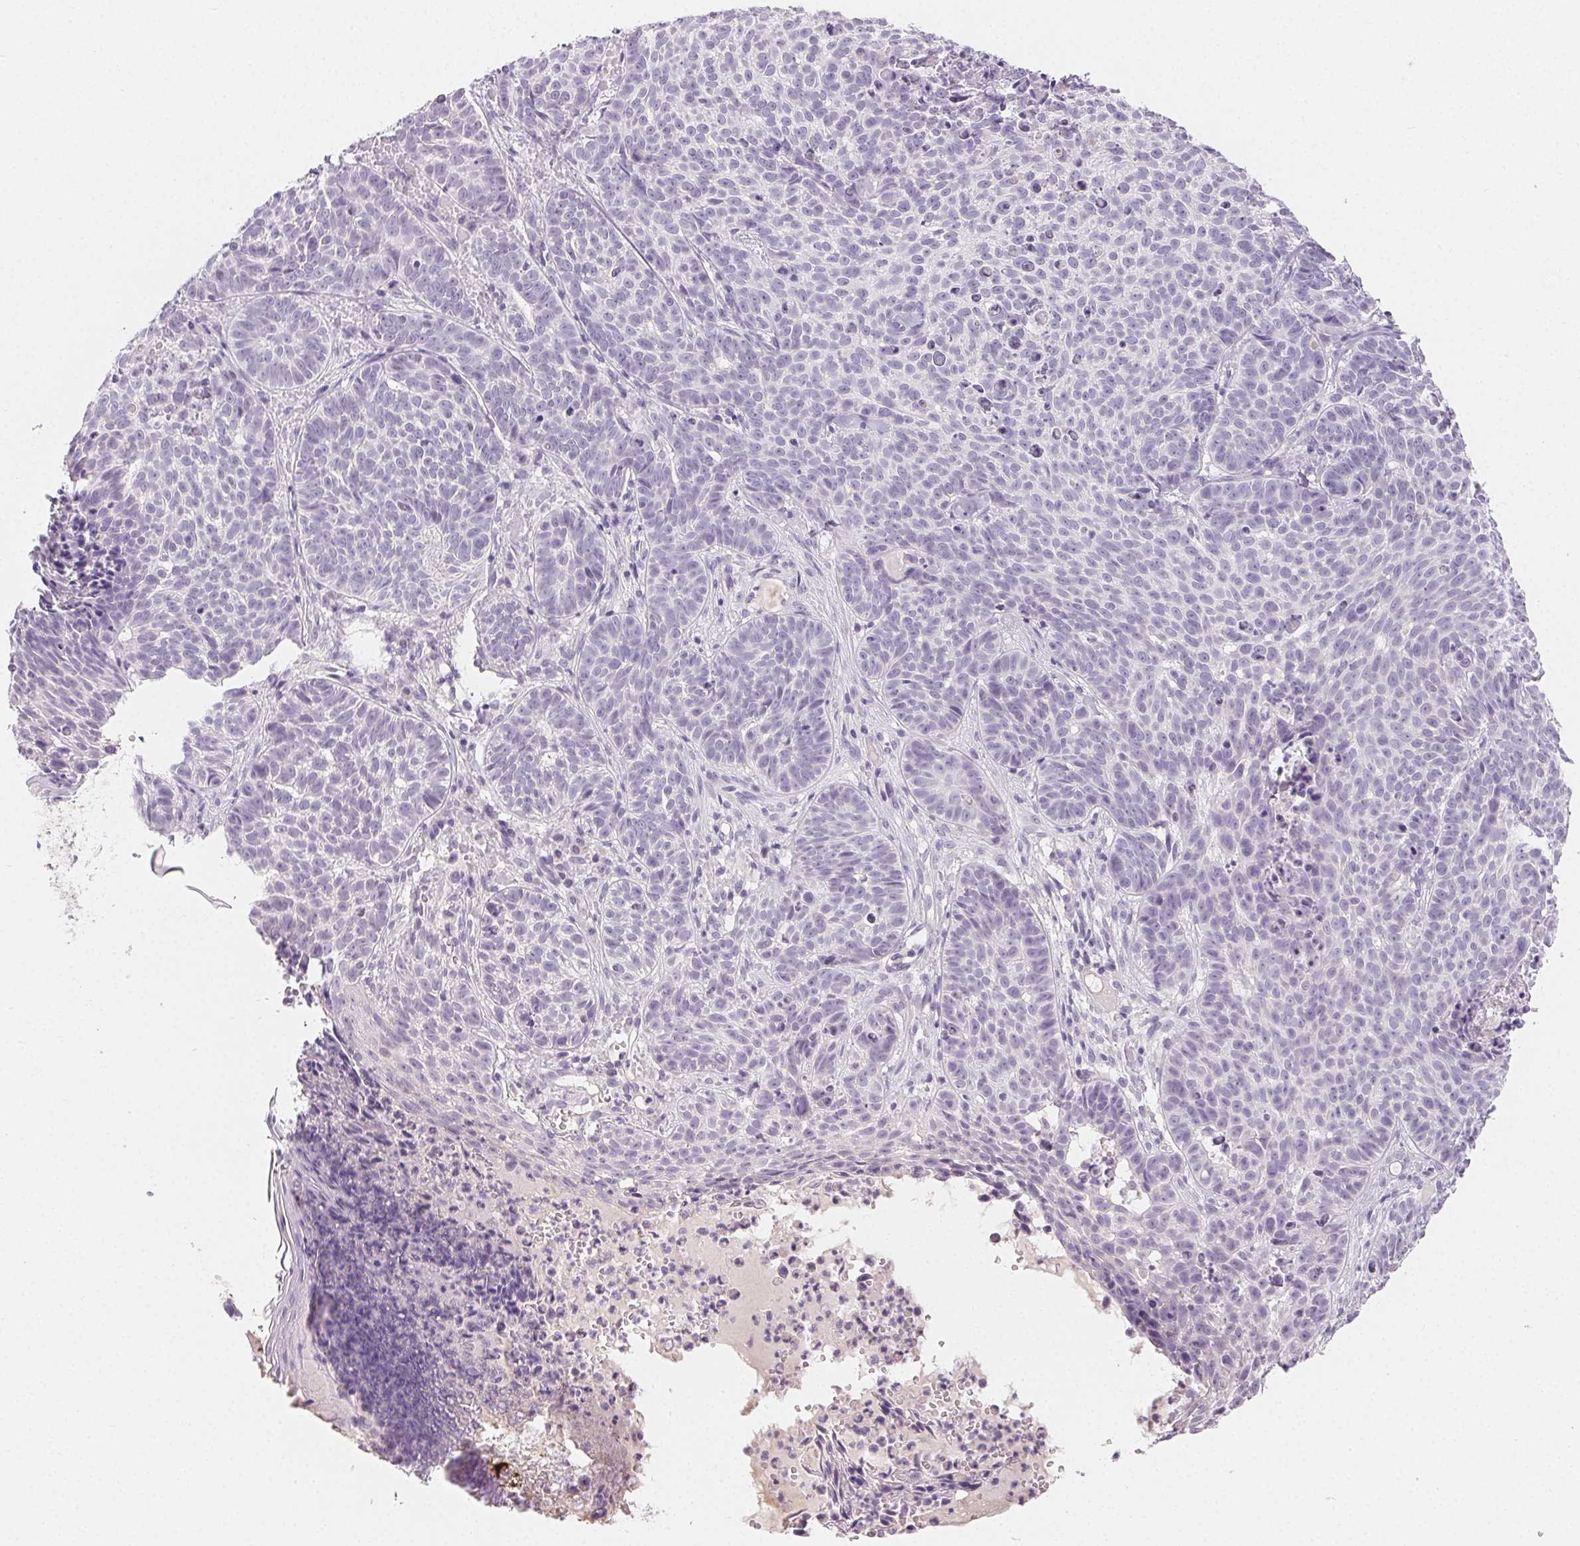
{"staining": {"intensity": "negative", "quantity": "none", "location": "none"}, "tissue": "skin cancer", "cell_type": "Tumor cells", "image_type": "cancer", "snomed": [{"axis": "morphology", "description": "Basal cell carcinoma"}, {"axis": "topography", "description": "Skin"}], "caption": "High power microscopy photomicrograph of an immunohistochemistry histopathology image of skin cancer, revealing no significant expression in tumor cells.", "gene": "MIOX", "patient": {"sex": "male", "age": 90}}